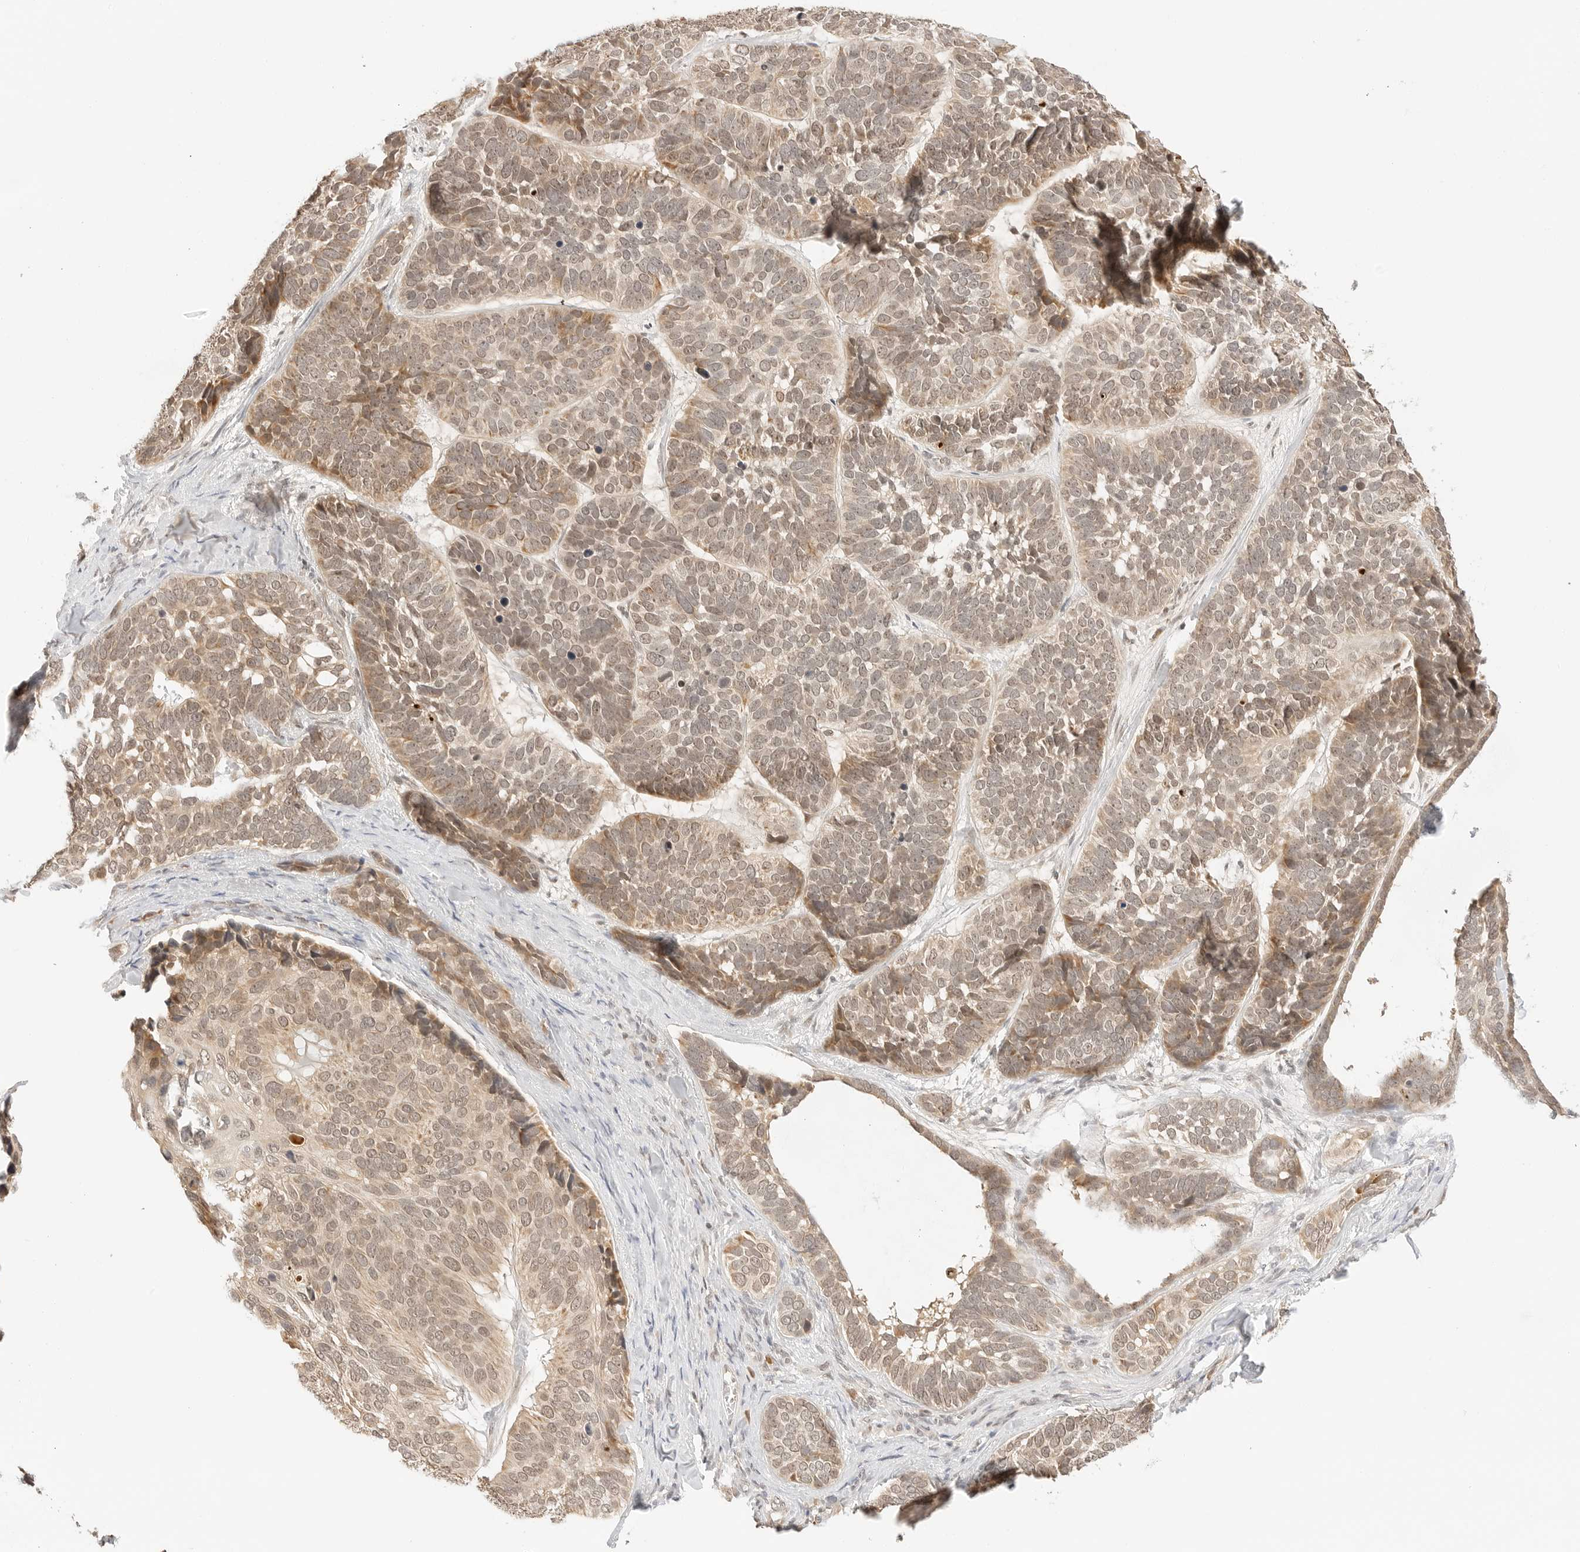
{"staining": {"intensity": "moderate", "quantity": ">75%", "location": "cytoplasmic/membranous,nuclear"}, "tissue": "skin cancer", "cell_type": "Tumor cells", "image_type": "cancer", "snomed": [{"axis": "morphology", "description": "Basal cell carcinoma"}, {"axis": "topography", "description": "Skin"}], "caption": "Protein positivity by IHC reveals moderate cytoplasmic/membranous and nuclear positivity in about >75% of tumor cells in skin cancer. The staining is performed using DAB brown chromogen to label protein expression. The nuclei are counter-stained blue using hematoxylin.", "gene": "SEPTIN4", "patient": {"sex": "male", "age": 62}}